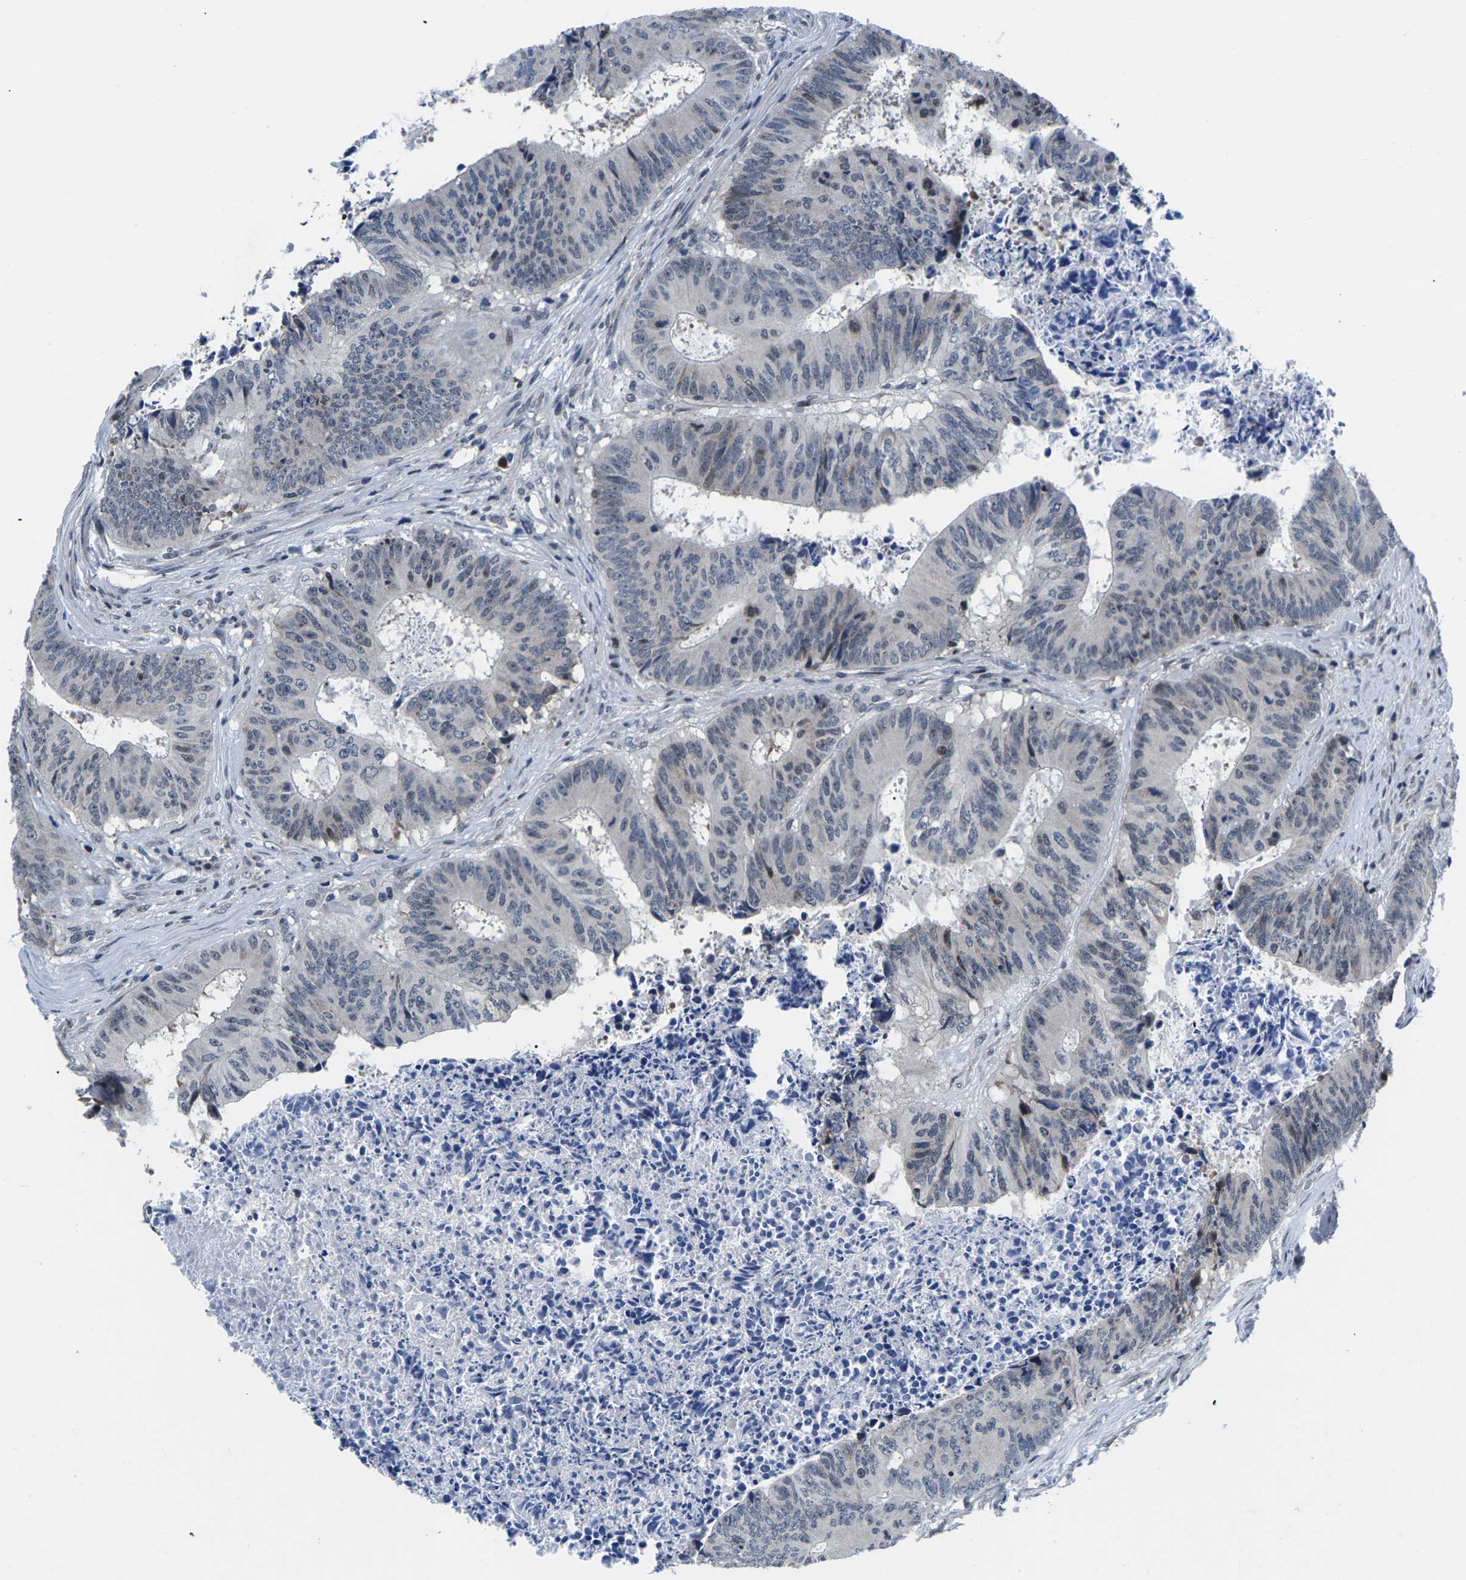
{"staining": {"intensity": "negative", "quantity": "none", "location": "none"}, "tissue": "colorectal cancer", "cell_type": "Tumor cells", "image_type": "cancer", "snomed": [{"axis": "morphology", "description": "Adenocarcinoma, NOS"}, {"axis": "topography", "description": "Rectum"}], "caption": "There is no significant expression in tumor cells of colorectal cancer (adenocarcinoma). The staining was performed using DAB (3,3'-diaminobenzidine) to visualize the protein expression in brown, while the nuclei were stained in blue with hematoxylin (Magnification: 20x).", "gene": "CDC73", "patient": {"sex": "male", "age": 72}}